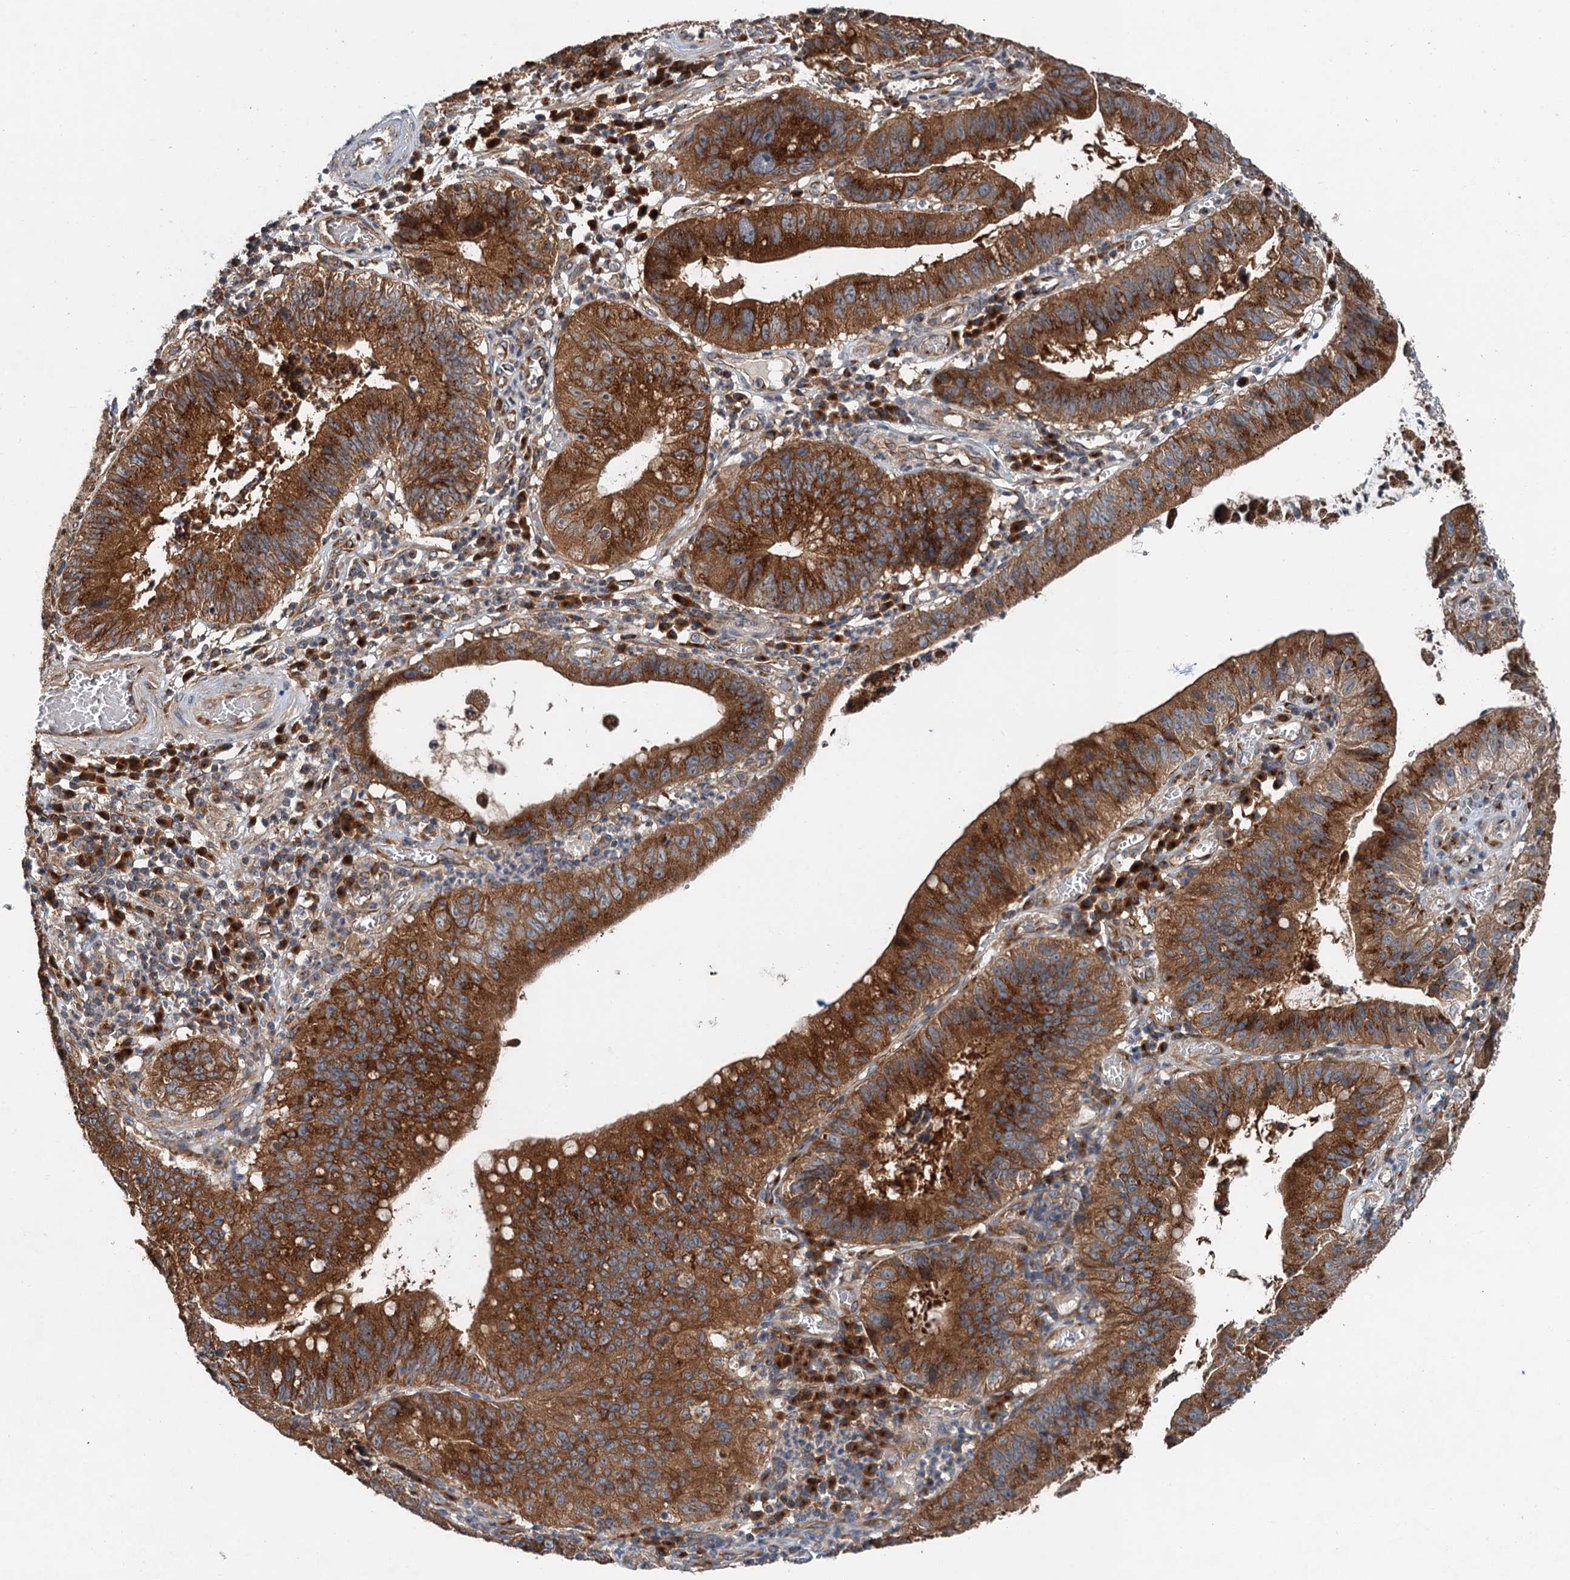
{"staining": {"intensity": "strong", "quantity": ">75%", "location": "cytoplasmic/membranous"}, "tissue": "stomach cancer", "cell_type": "Tumor cells", "image_type": "cancer", "snomed": [{"axis": "morphology", "description": "Adenocarcinoma, NOS"}, {"axis": "topography", "description": "Stomach"}], "caption": "A brown stain shows strong cytoplasmic/membranous positivity of a protein in human stomach cancer tumor cells.", "gene": "COG3", "patient": {"sex": "male", "age": 59}}